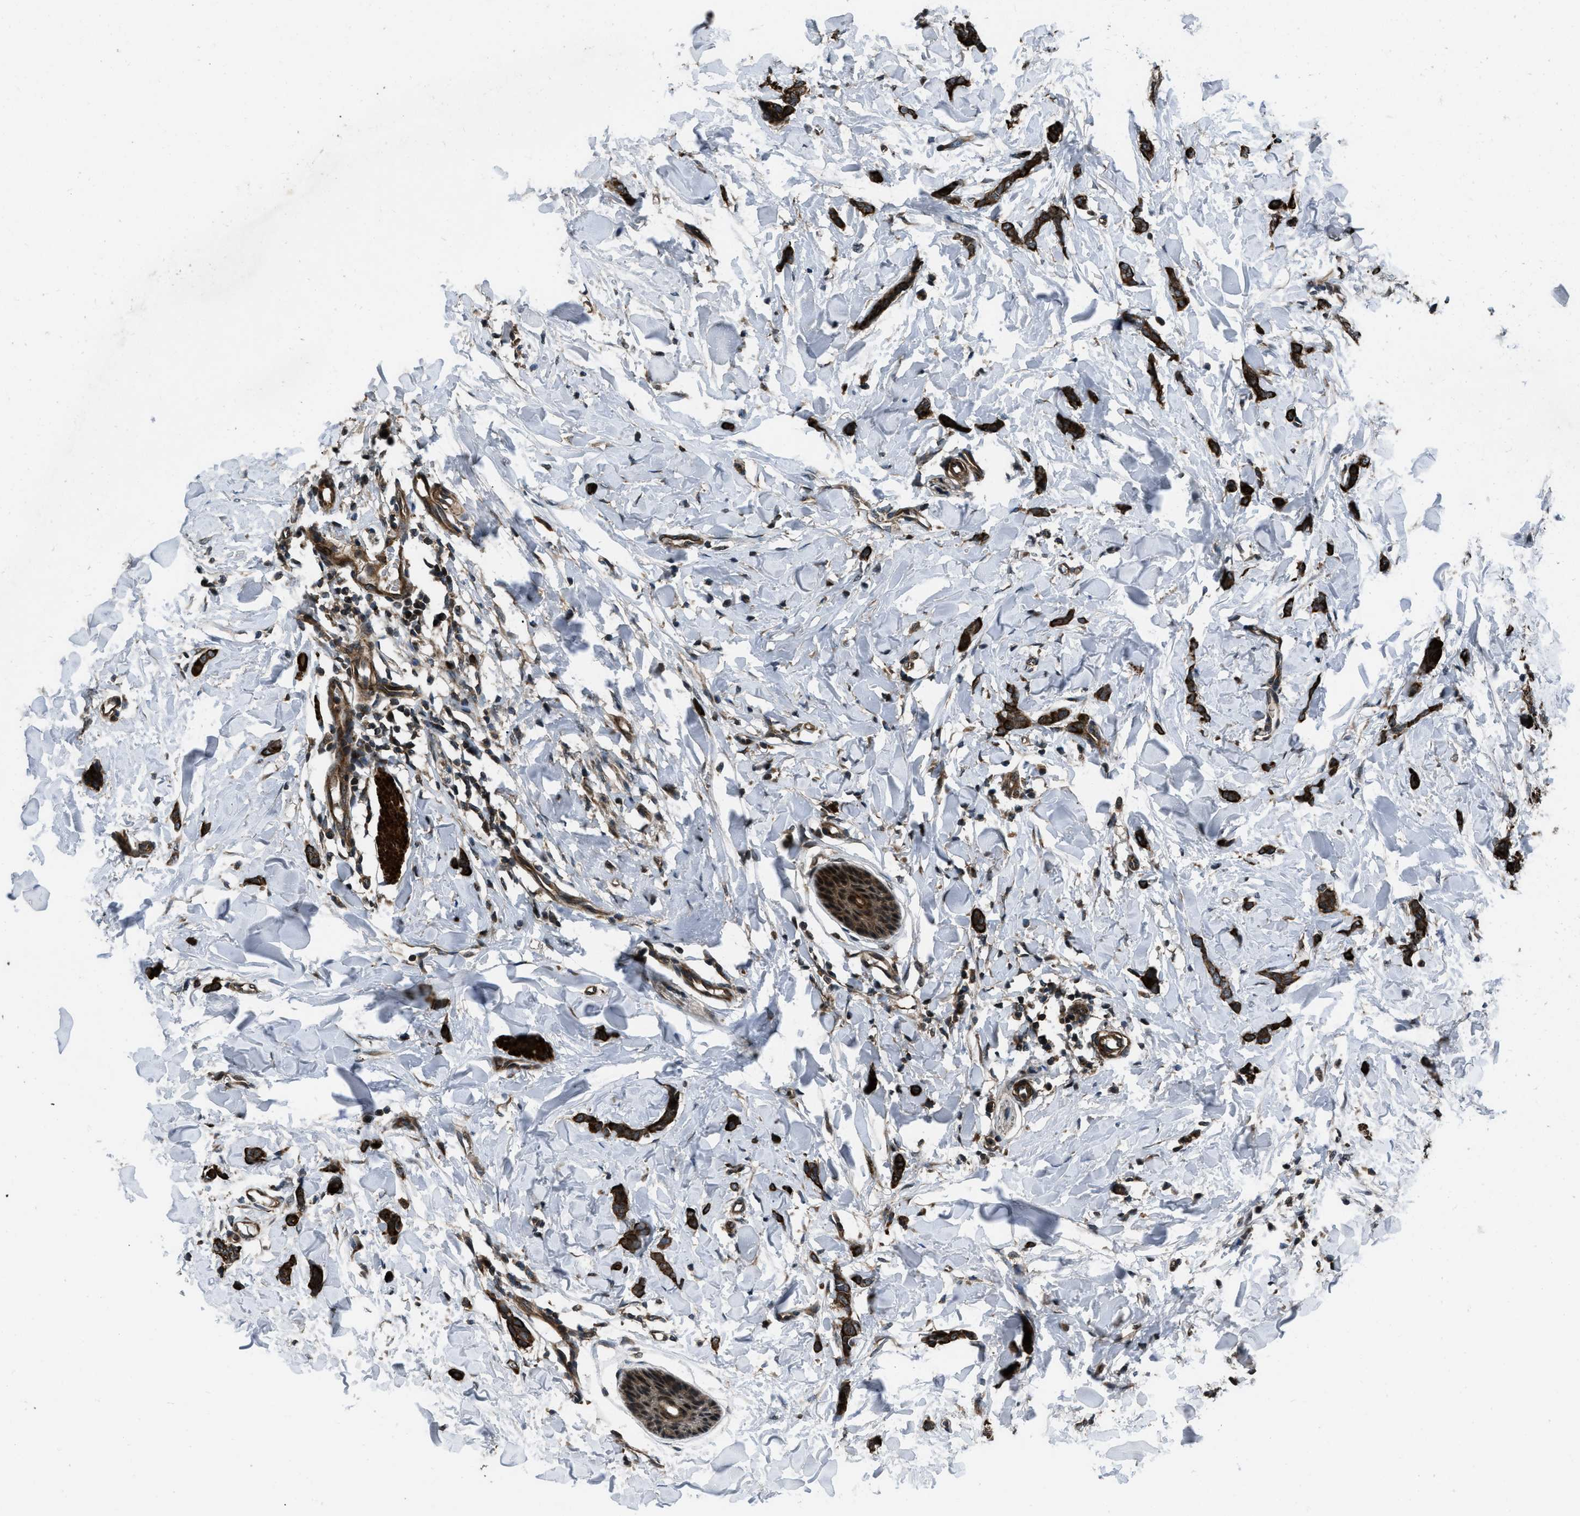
{"staining": {"intensity": "strong", "quantity": ">75%", "location": "cytoplasmic/membranous"}, "tissue": "breast cancer", "cell_type": "Tumor cells", "image_type": "cancer", "snomed": [{"axis": "morphology", "description": "Lobular carcinoma"}, {"axis": "topography", "description": "Skin"}, {"axis": "topography", "description": "Breast"}], "caption": "The micrograph displays a brown stain indicating the presence of a protein in the cytoplasmic/membranous of tumor cells in breast cancer. The staining was performed using DAB (3,3'-diaminobenzidine) to visualize the protein expression in brown, while the nuclei were stained in blue with hematoxylin (Magnification: 20x).", "gene": "IRAK4", "patient": {"sex": "female", "age": 46}}